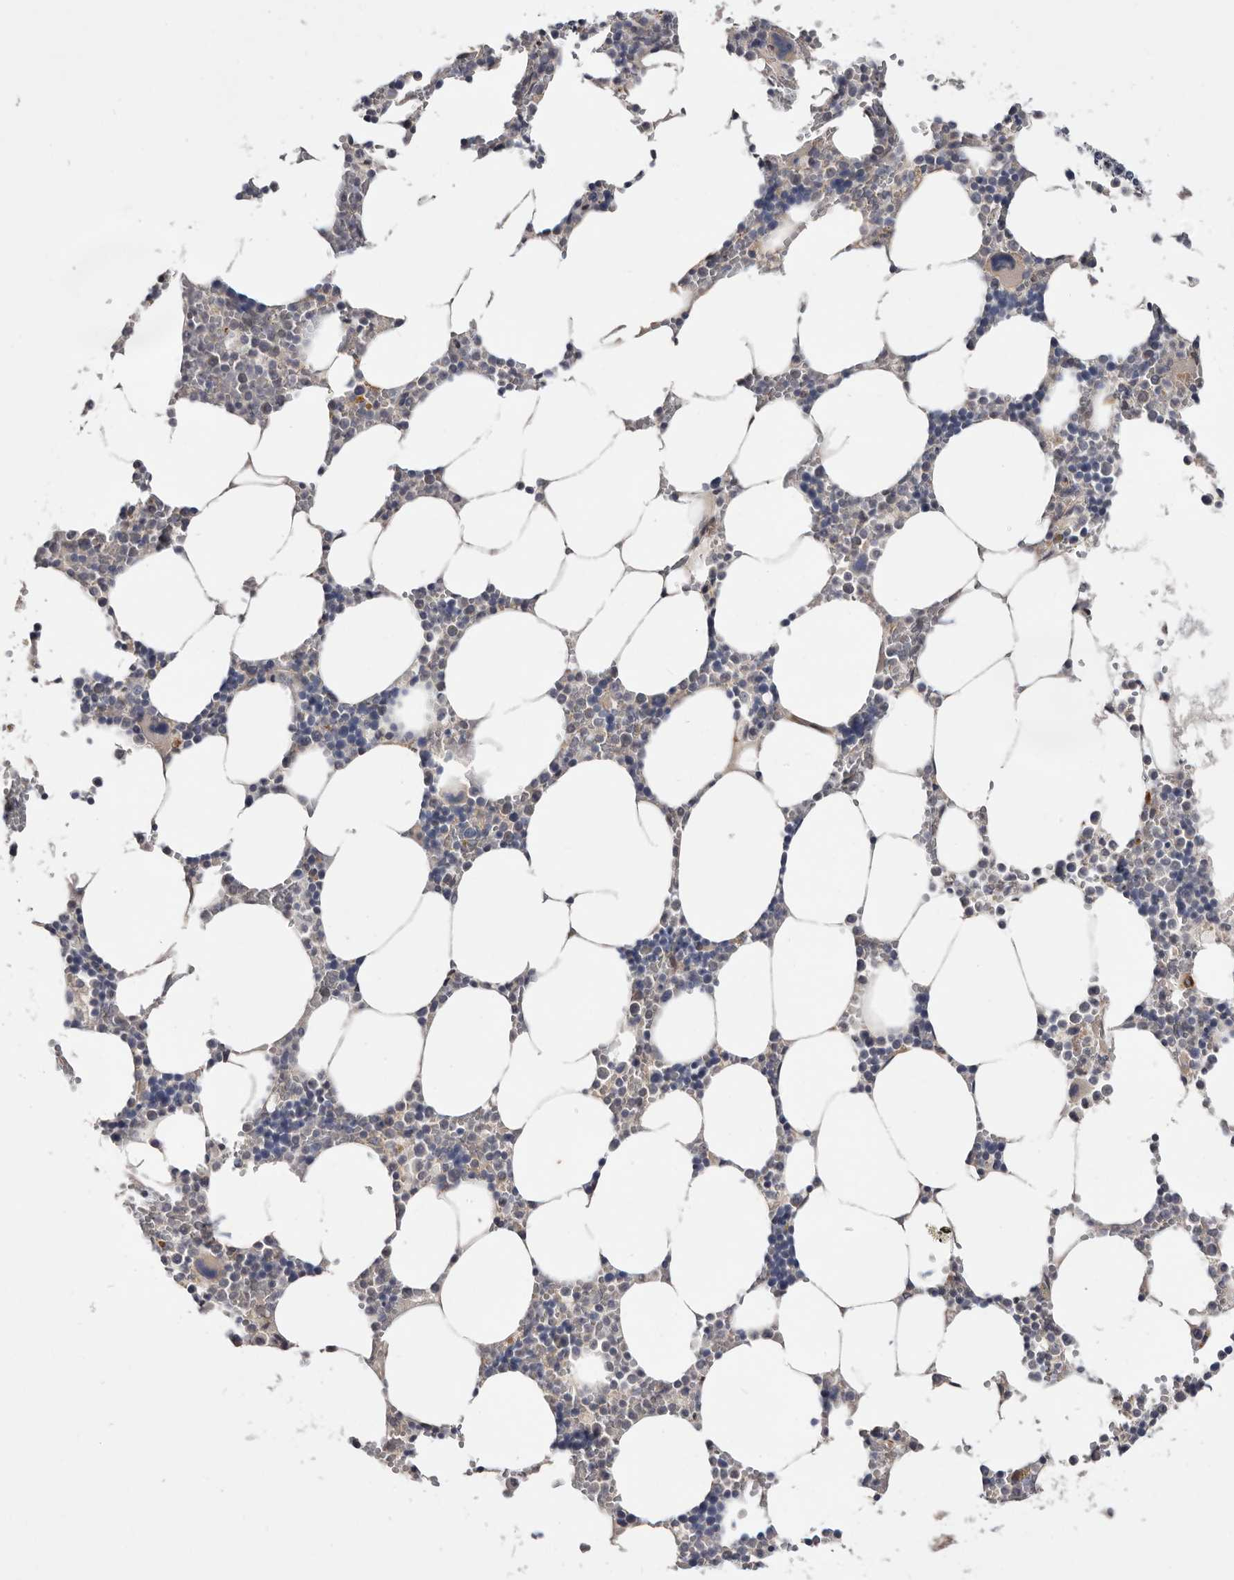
{"staining": {"intensity": "weak", "quantity": "<25%", "location": "cytoplasmic/membranous"}, "tissue": "bone marrow", "cell_type": "Hematopoietic cells", "image_type": "normal", "snomed": [{"axis": "morphology", "description": "Normal tissue, NOS"}, {"axis": "topography", "description": "Bone marrow"}], "caption": "Immunohistochemical staining of unremarkable bone marrow exhibits no significant staining in hematopoietic cells. (Brightfield microscopy of DAB immunohistochemistry (IHC) at high magnification).", "gene": "USH1C", "patient": {"sex": "male", "age": 70}}